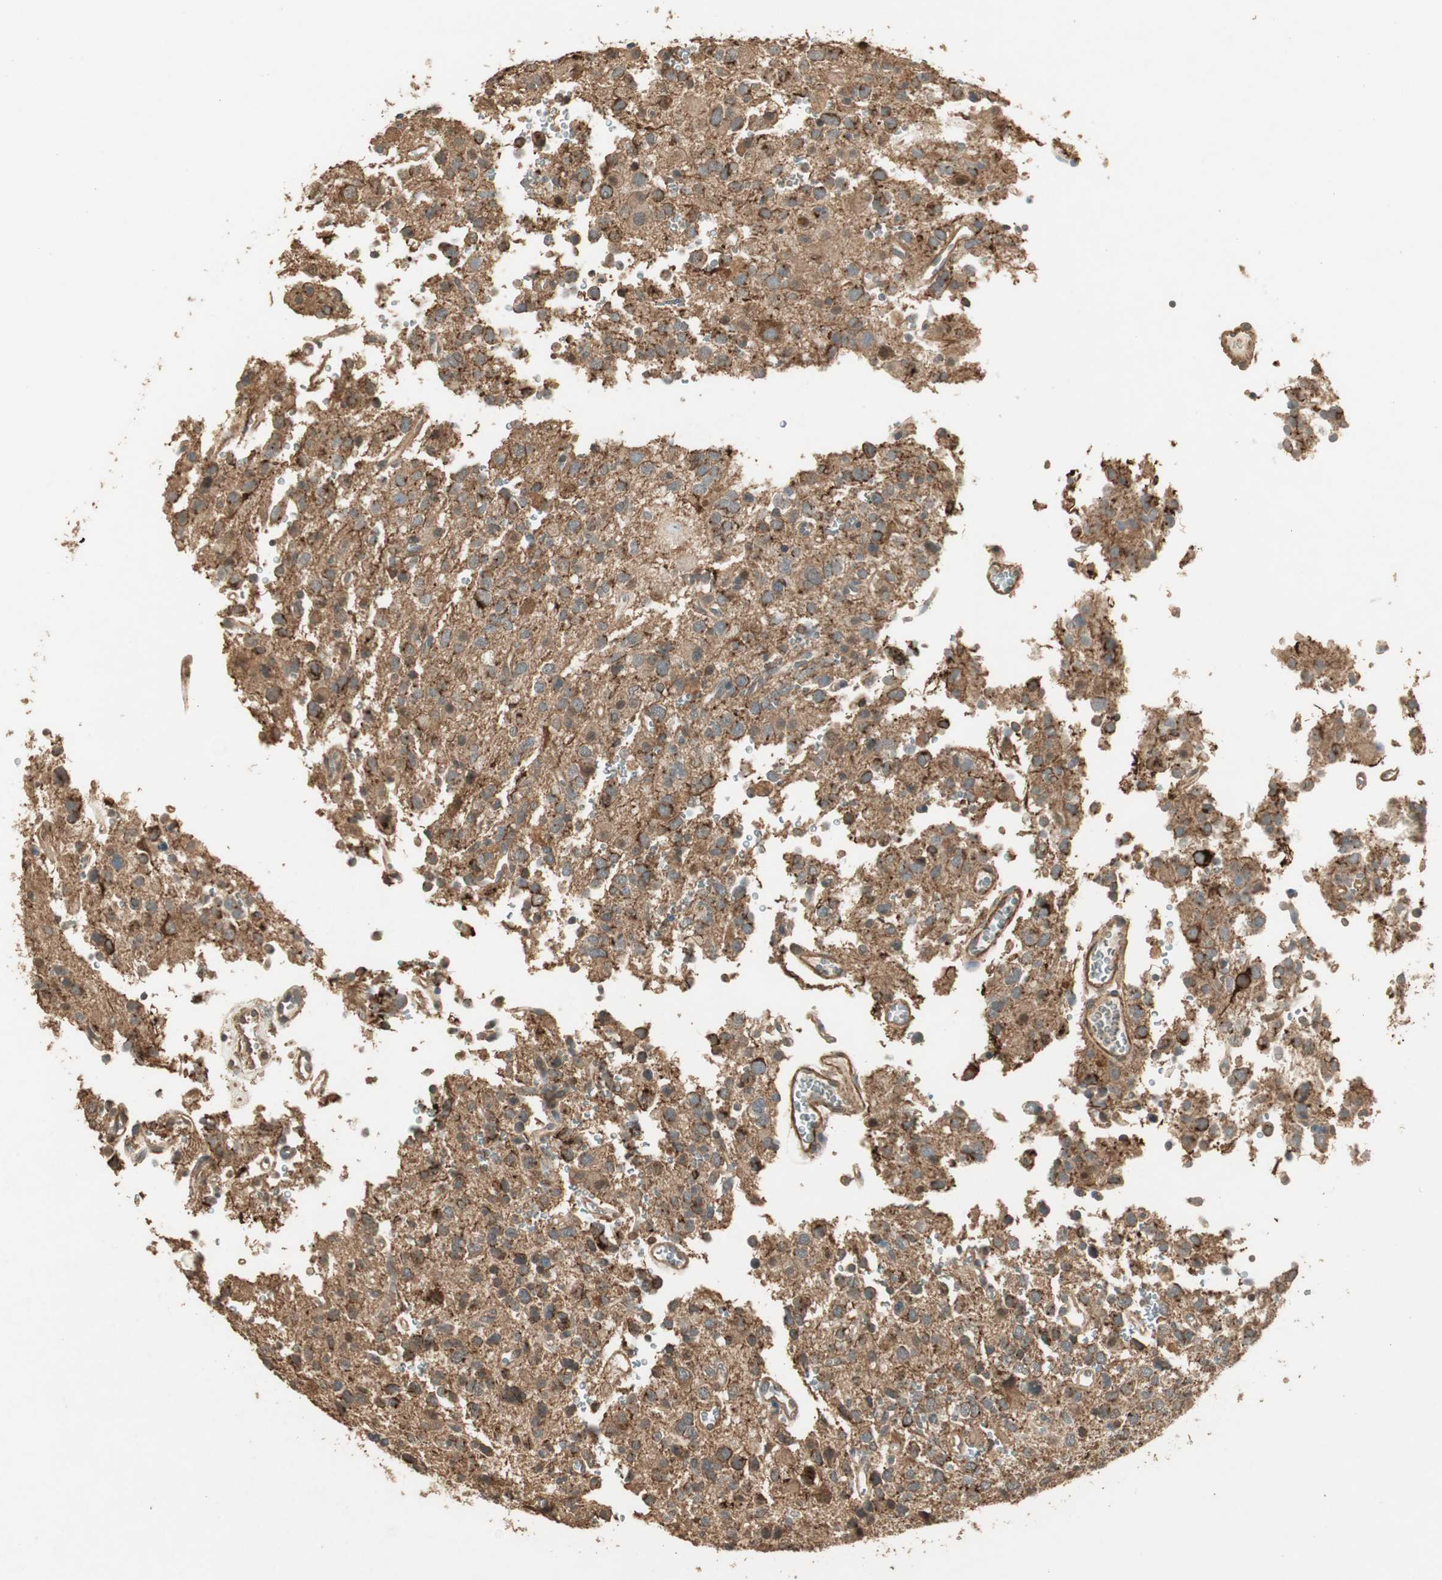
{"staining": {"intensity": "moderate", "quantity": ">75%", "location": "cytoplasmic/membranous"}, "tissue": "glioma", "cell_type": "Tumor cells", "image_type": "cancer", "snomed": [{"axis": "morphology", "description": "Glioma, malignant, High grade"}, {"axis": "topography", "description": "Brain"}], "caption": "Tumor cells reveal medium levels of moderate cytoplasmic/membranous positivity in approximately >75% of cells in glioma. Nuclei are stained in blue.", "gene": "USP2", "patient": {"sex": "male", "age": 47}}